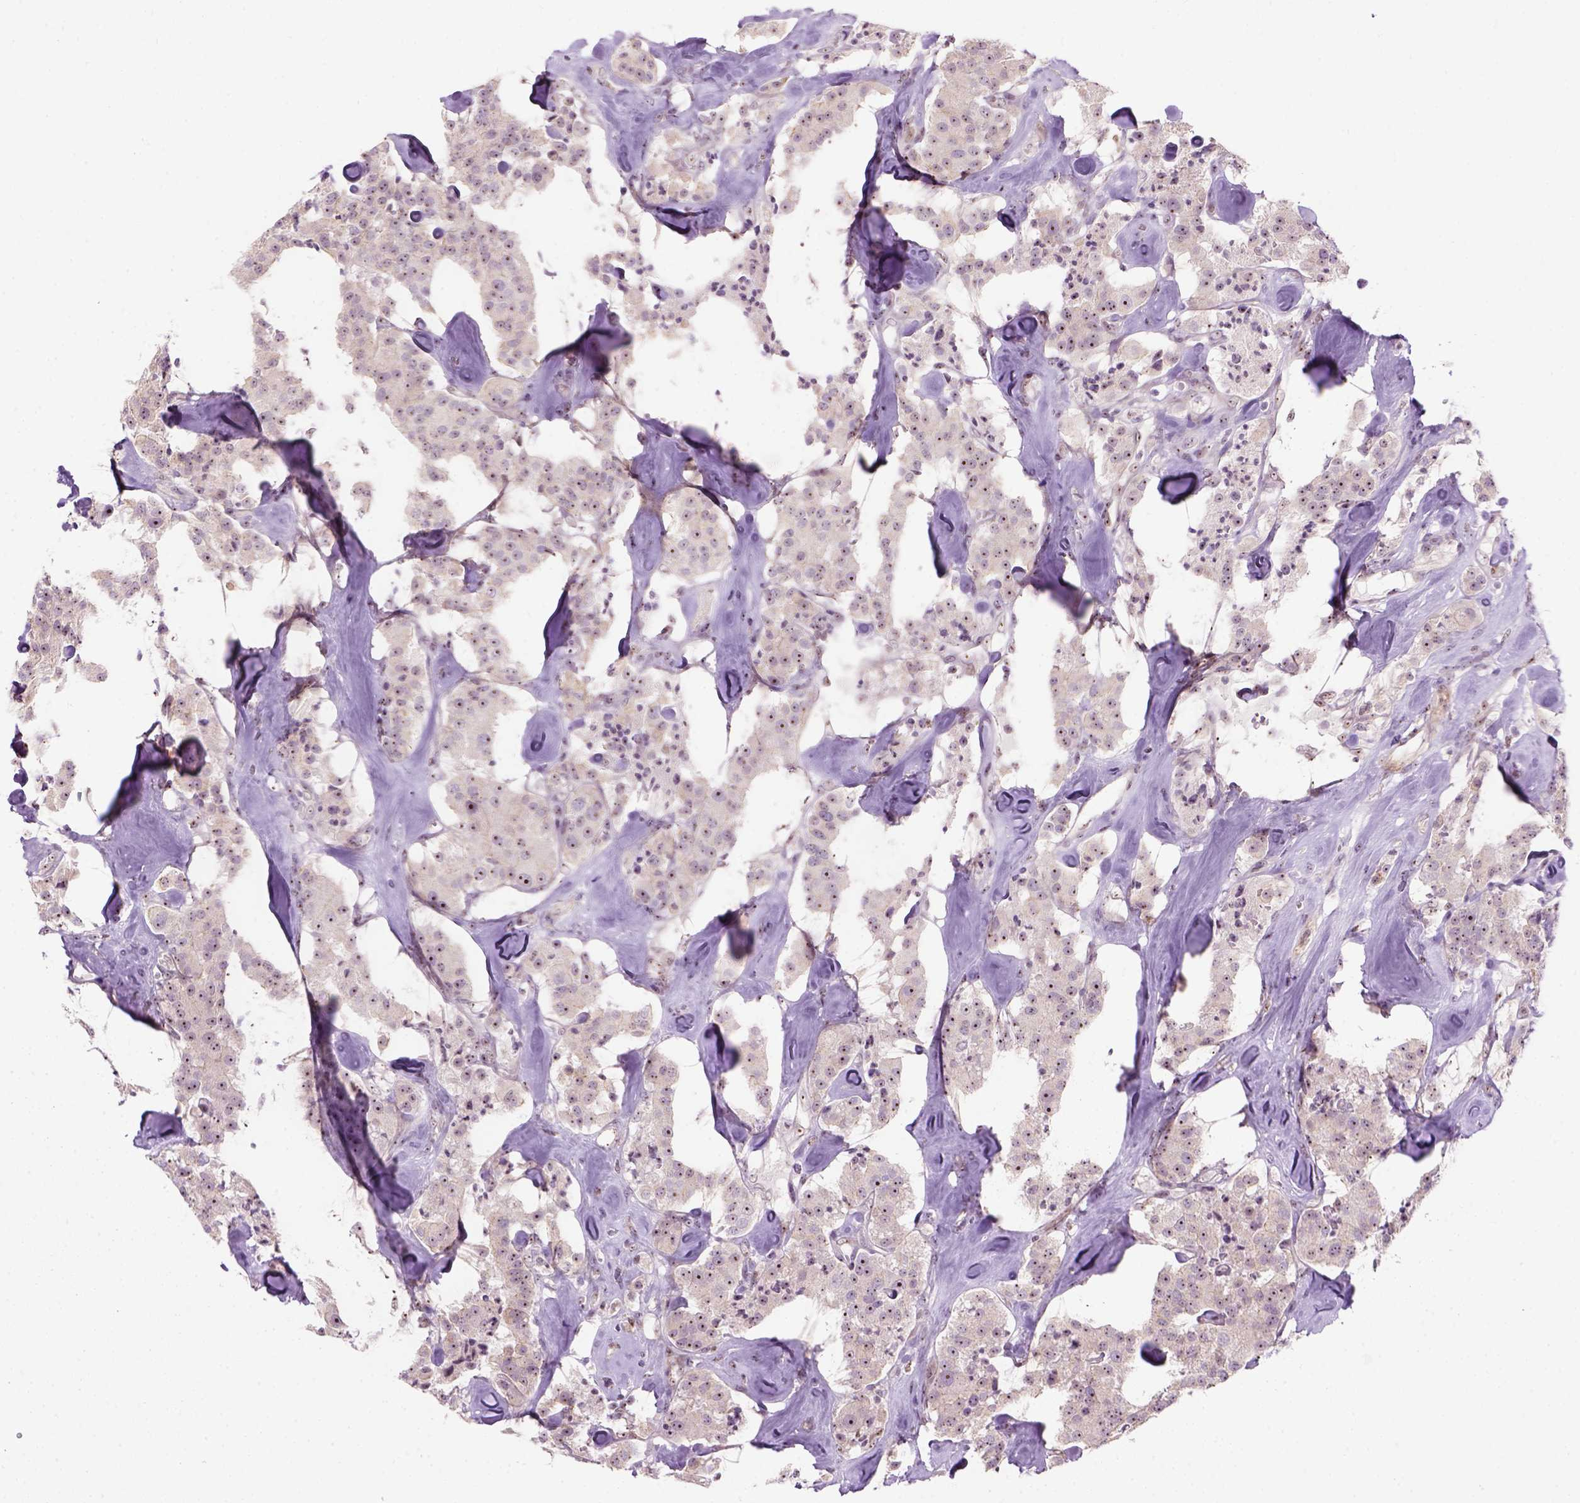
{"staining": {"intensity": "moderate", "quantity": ">75%", "location": "nuclear"}, "tissue": "carcinoid", "cell_type": "Tumor cells", "image_type": "cancer", "snomed": [{"axis": "morphology", "description": "Carcinoid, malignant, NOS"}, {"axis": "topography", "description": "Pancreas"}], "caption": "Immunohistochemistry (DAB) staining of carcinoid shows moderate nuclear protein positivity in approximately >75% of tumor cells.", "gene": "RRS1", "patient": {"sex": "male", "age": 41}}